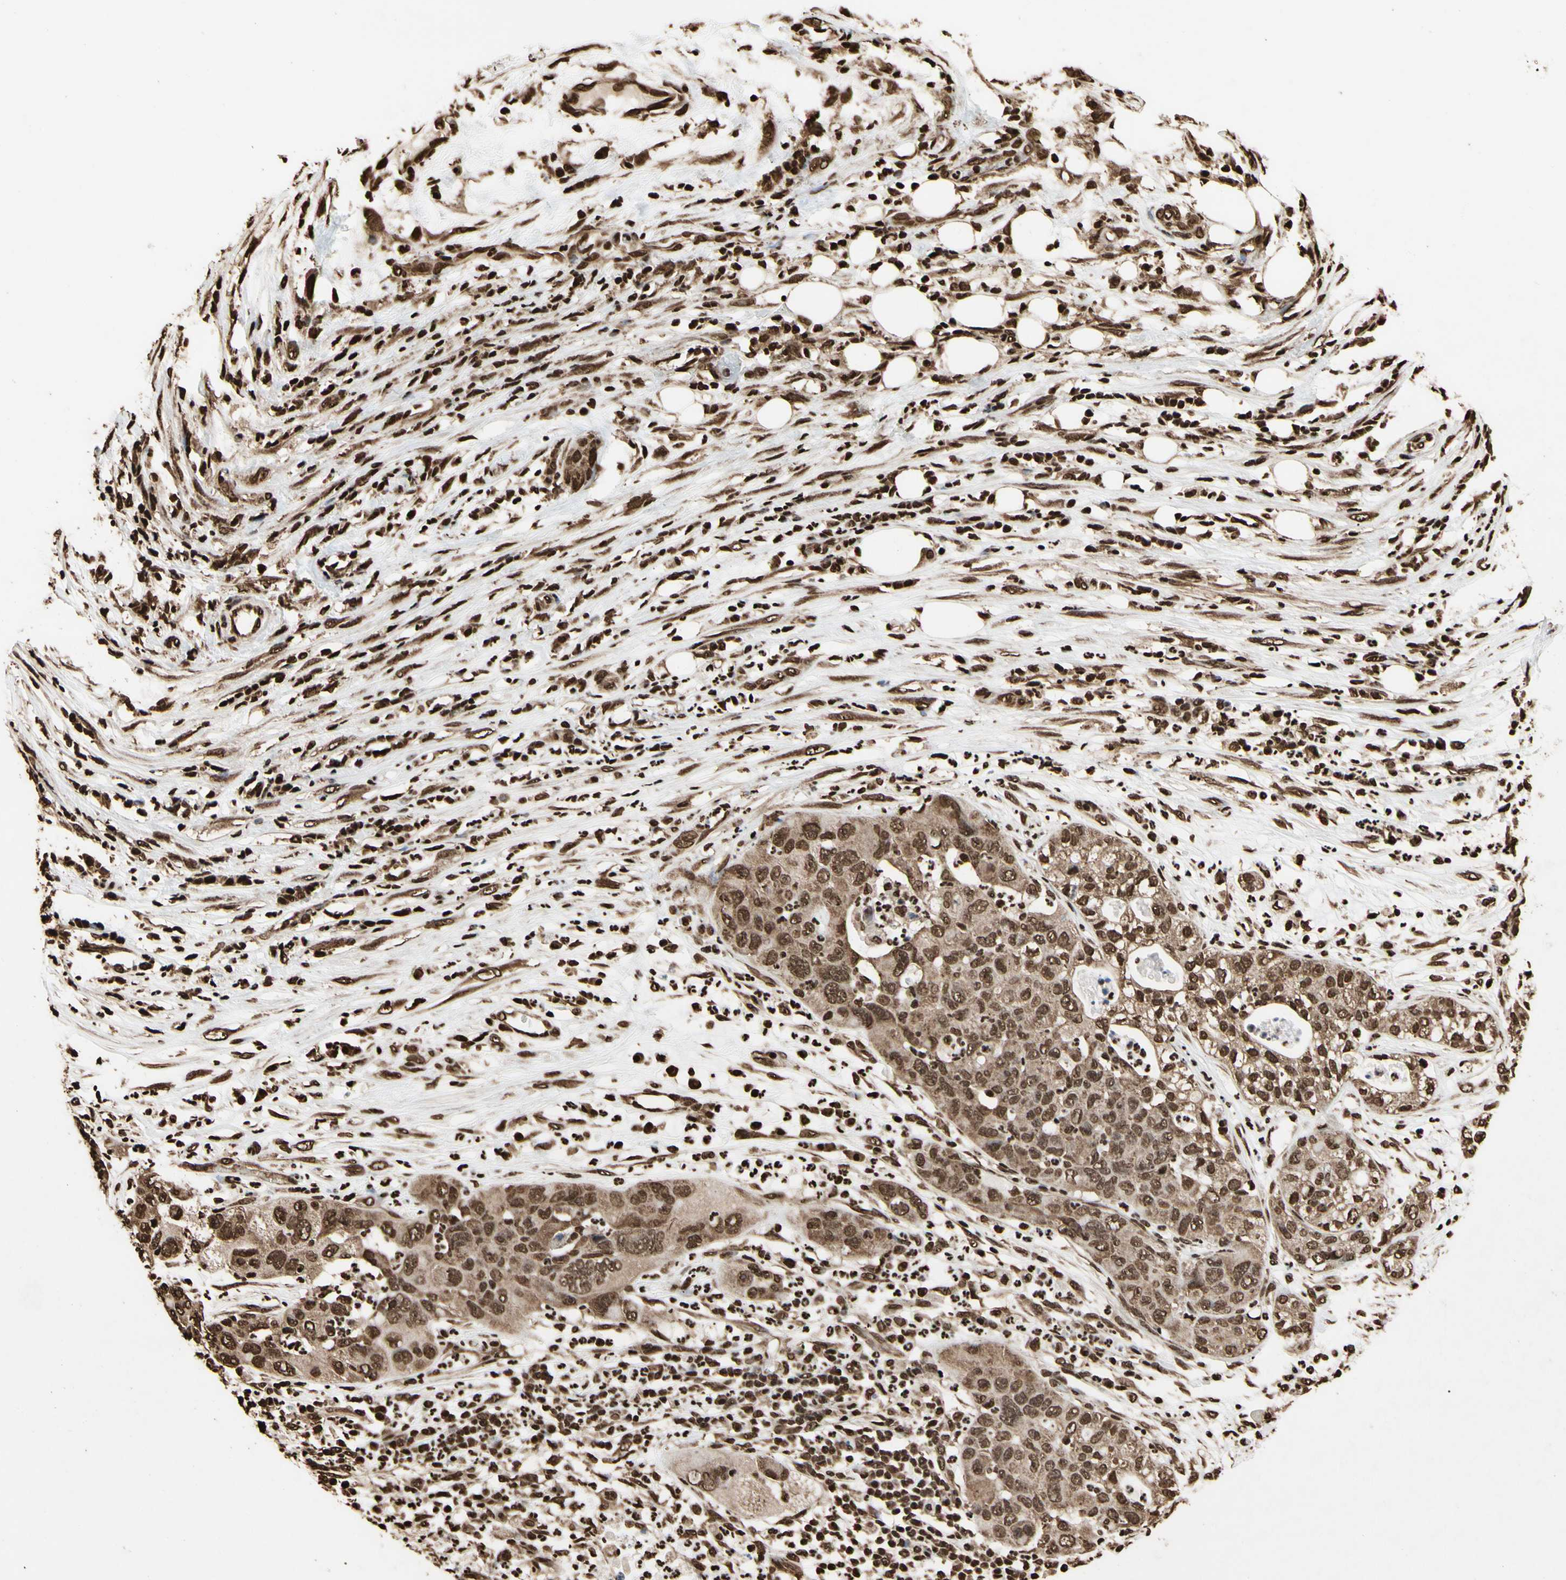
{"staining": {"intensity": "strong", "quantity": ">75%", "location": "cytoplasmic/membranous,nuclear"}, "tissue": "pancreatic cancer", "cell_type": "Tumor cells", "image_type": "cancer", "snomed": [{"axis": "morphology", "description": "Adenocarcinoma, NOS"}, {"axis": "topography", "description": "Pancreas"}], "caption": "Immunohistochemical staining of human pancreatic cancer exhibits strong cytoplasmic/membranous and nuclear protein expression in about >75% of tumor cells. The protein of interest is shown in brown color, while the nuclei are stained blue.", "gene": "HNRNPK", "patient": {"sex": "female", "age": 78}}